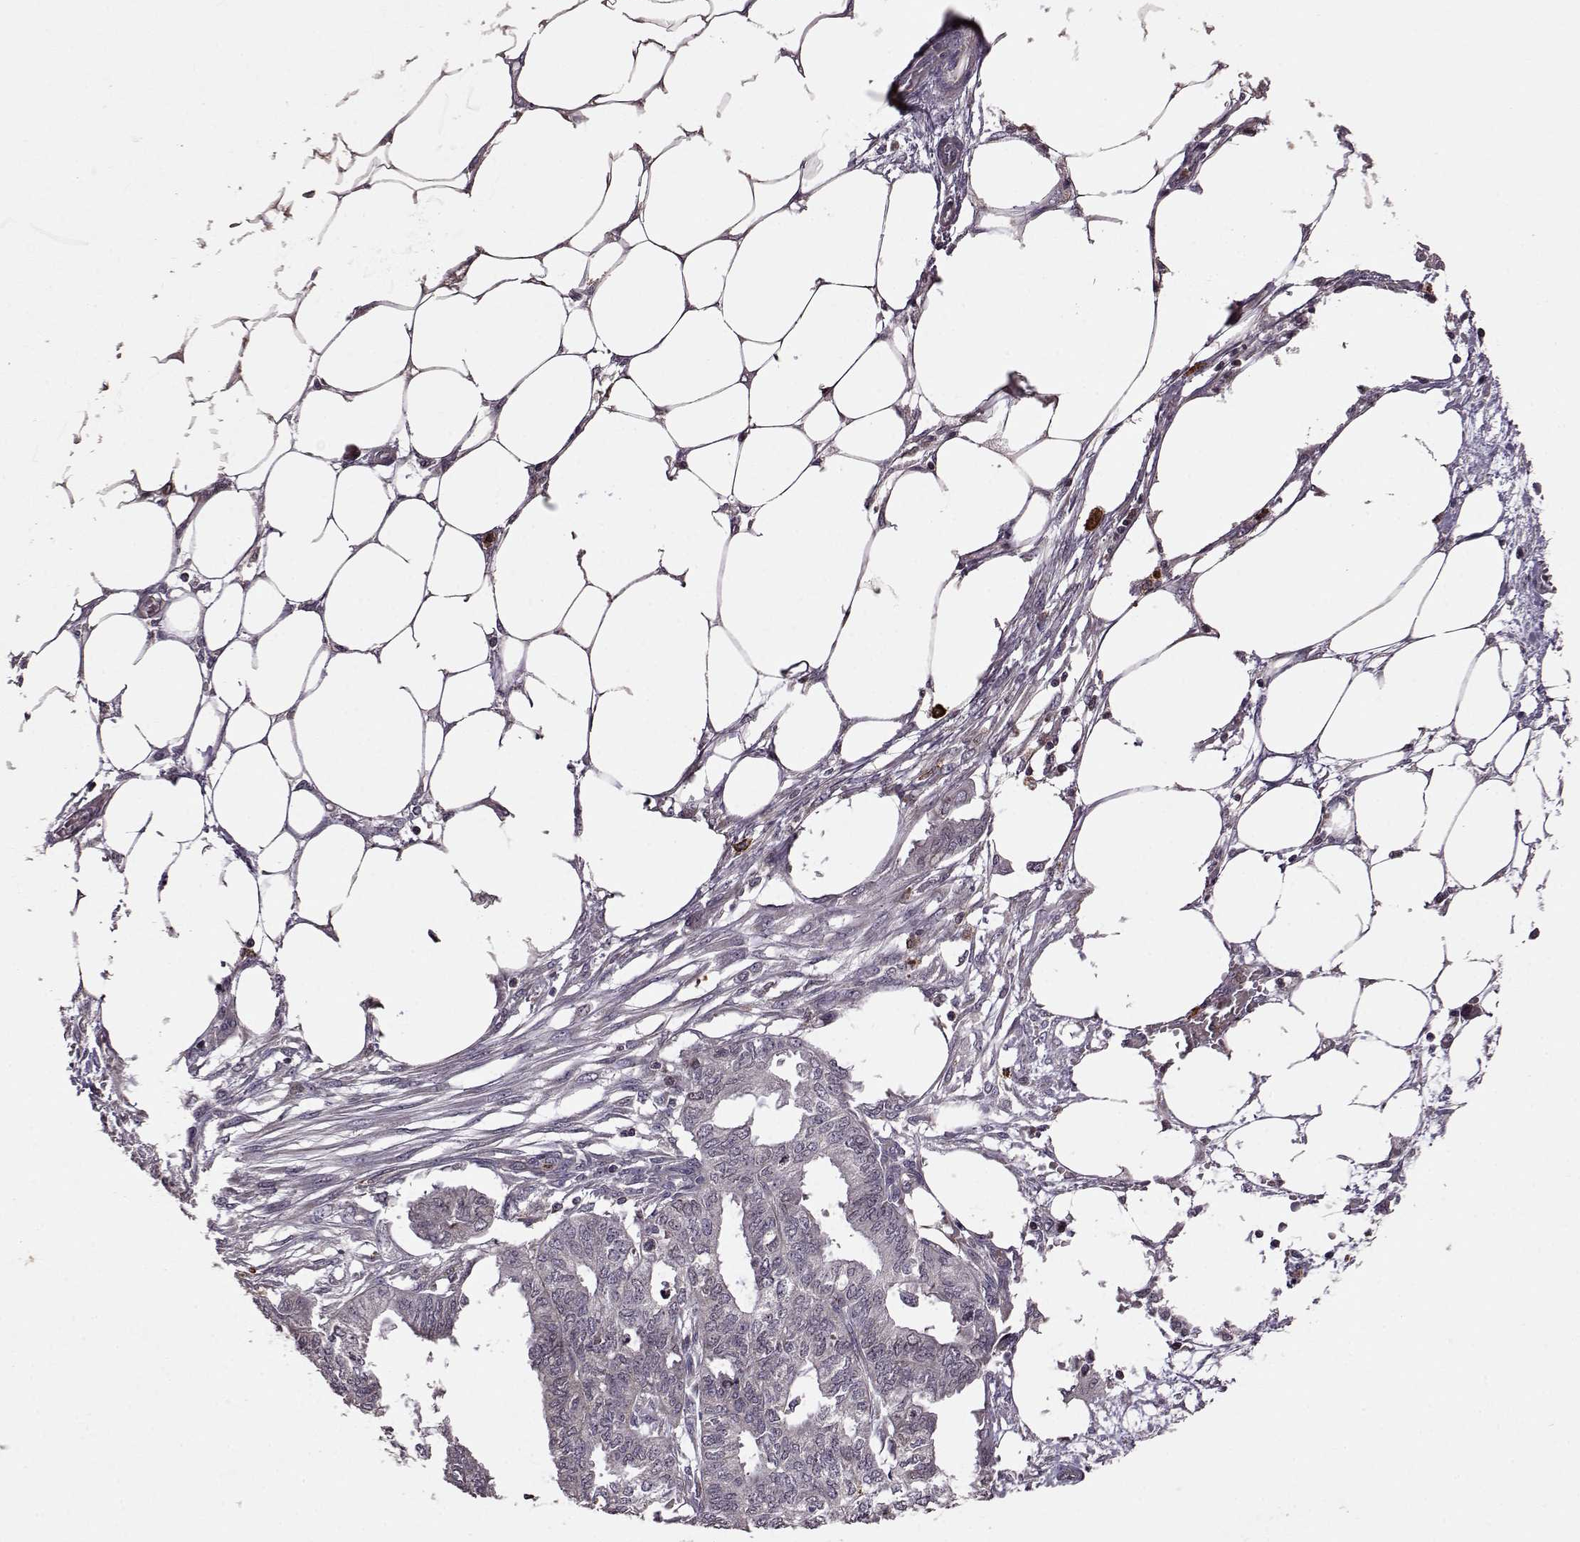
{"staining": {"intensity": "negative", "quantity": "none", "location": "none"}, "tissue": "endometrial cancer", "cell_type": "Tumor cells", "image_type": "cancer", "snomed": [{"axis": "morphology", "description": "Adenocarcinoma, NOS"}, {"axis": "morphology", "description": "Adenocarcinoma, metastatic, NOS"}, {"axis": "topography", "description": "Adipose tissue"}, {"axis": "topography", "description": "Endometrium"}], "caption": "The histopathology image reveals no staining of tumor cells in endometrial adenocarcinoma.", "gene": "TRMU", "patient": {"sex": "female", "age": 67}}